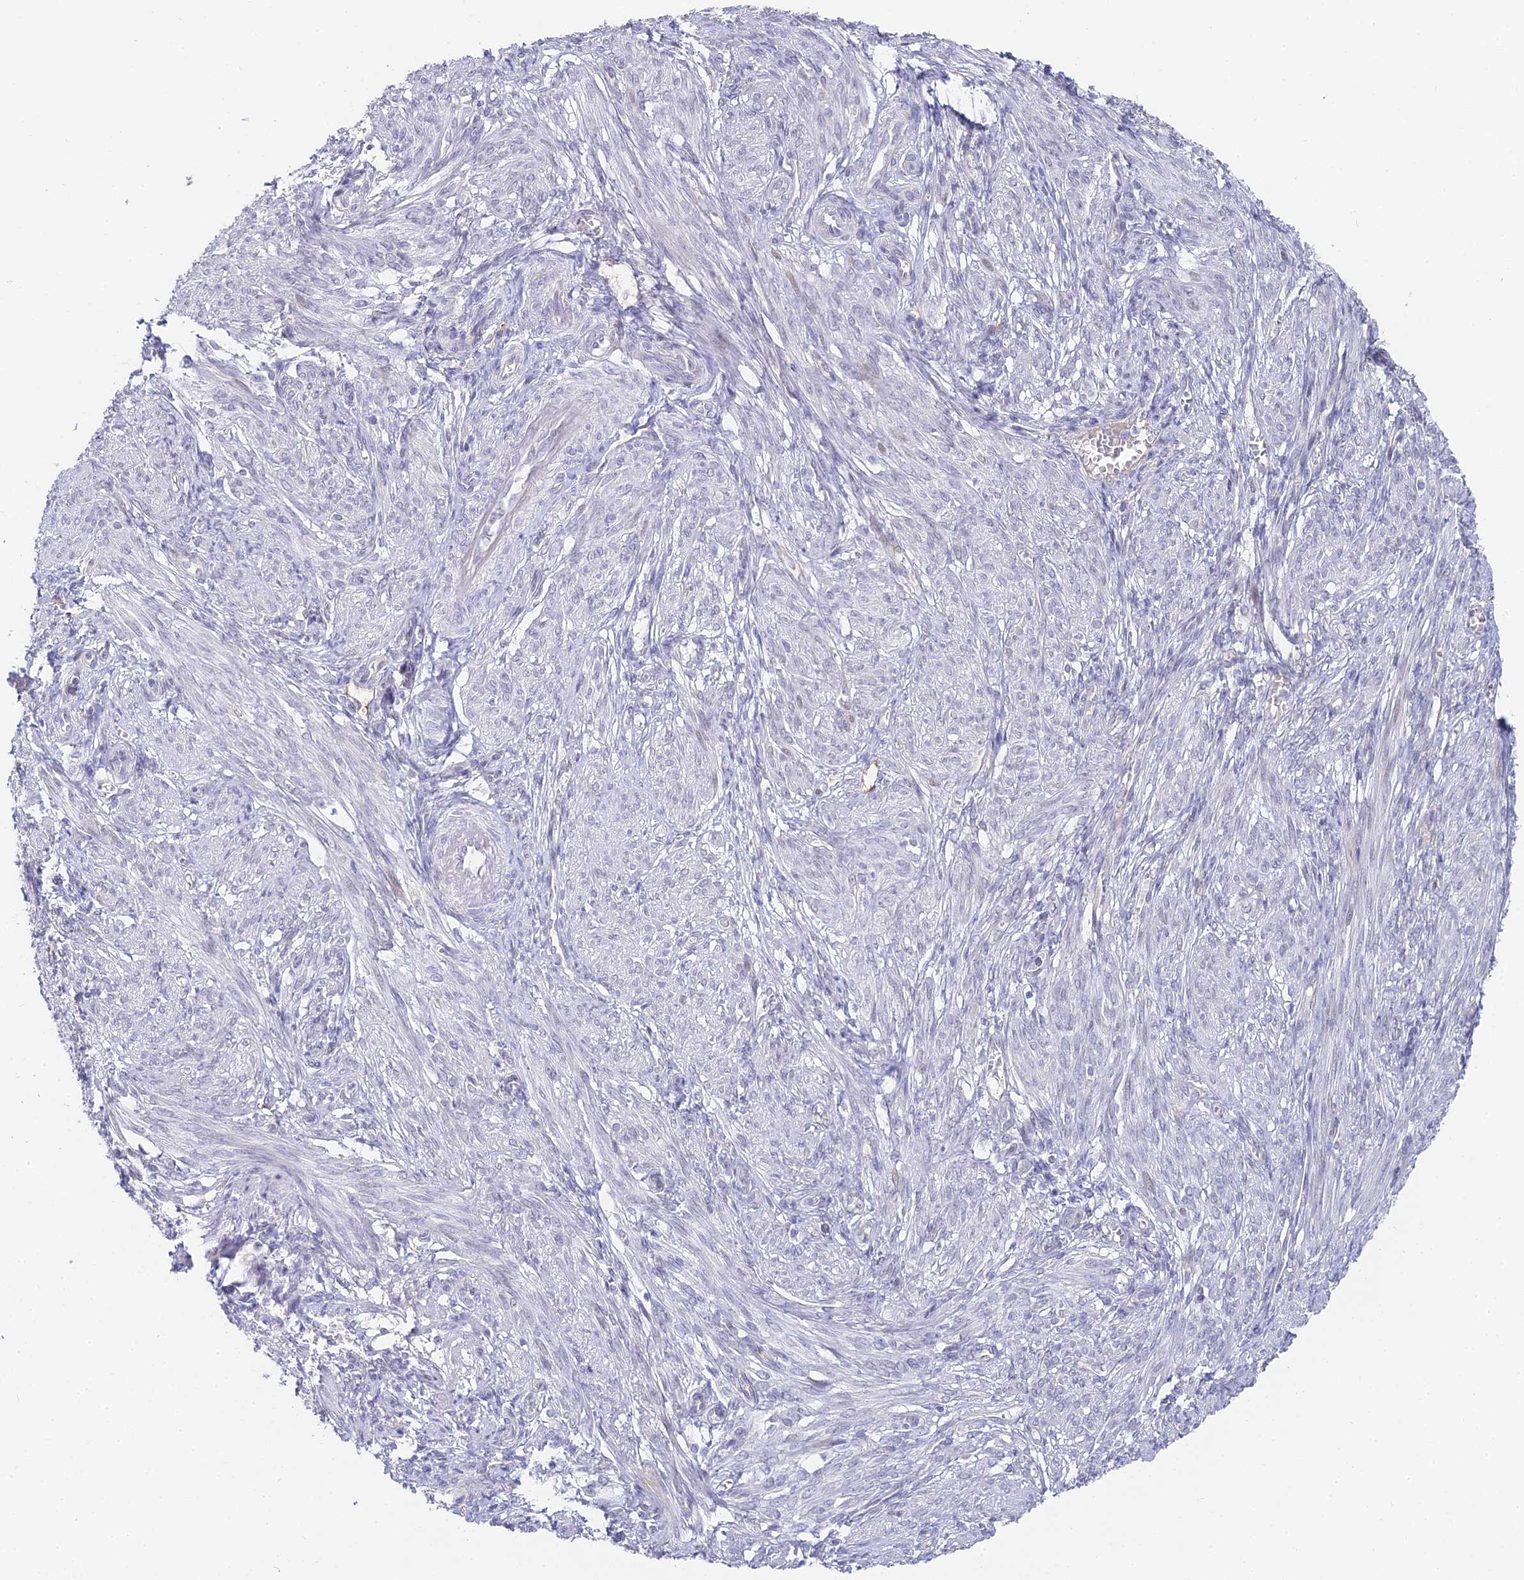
{"staining": {"intensity": "negative", "quantity": "none", "location": "none"}, "tissue": "smooth muscle", "cell_type": "Smooth muscle cells", "image_type": "normal", "snomed": [{"axis": "morphology", "description": "Normal tissue, NOS"}, {"axis": "topography", "description": "Smooth muscle"}], "caption": "Immunohistochemistry (IHC) of normal smooth muscle exhibits no positivity in smooth muscle cells. (Brightfield microscopy of DAB (3,3'-diaminobenzidine) immunohistochemistry at high magnification).", "gene": "GJA1", "patient": {"sex": "female", "age": 39}}